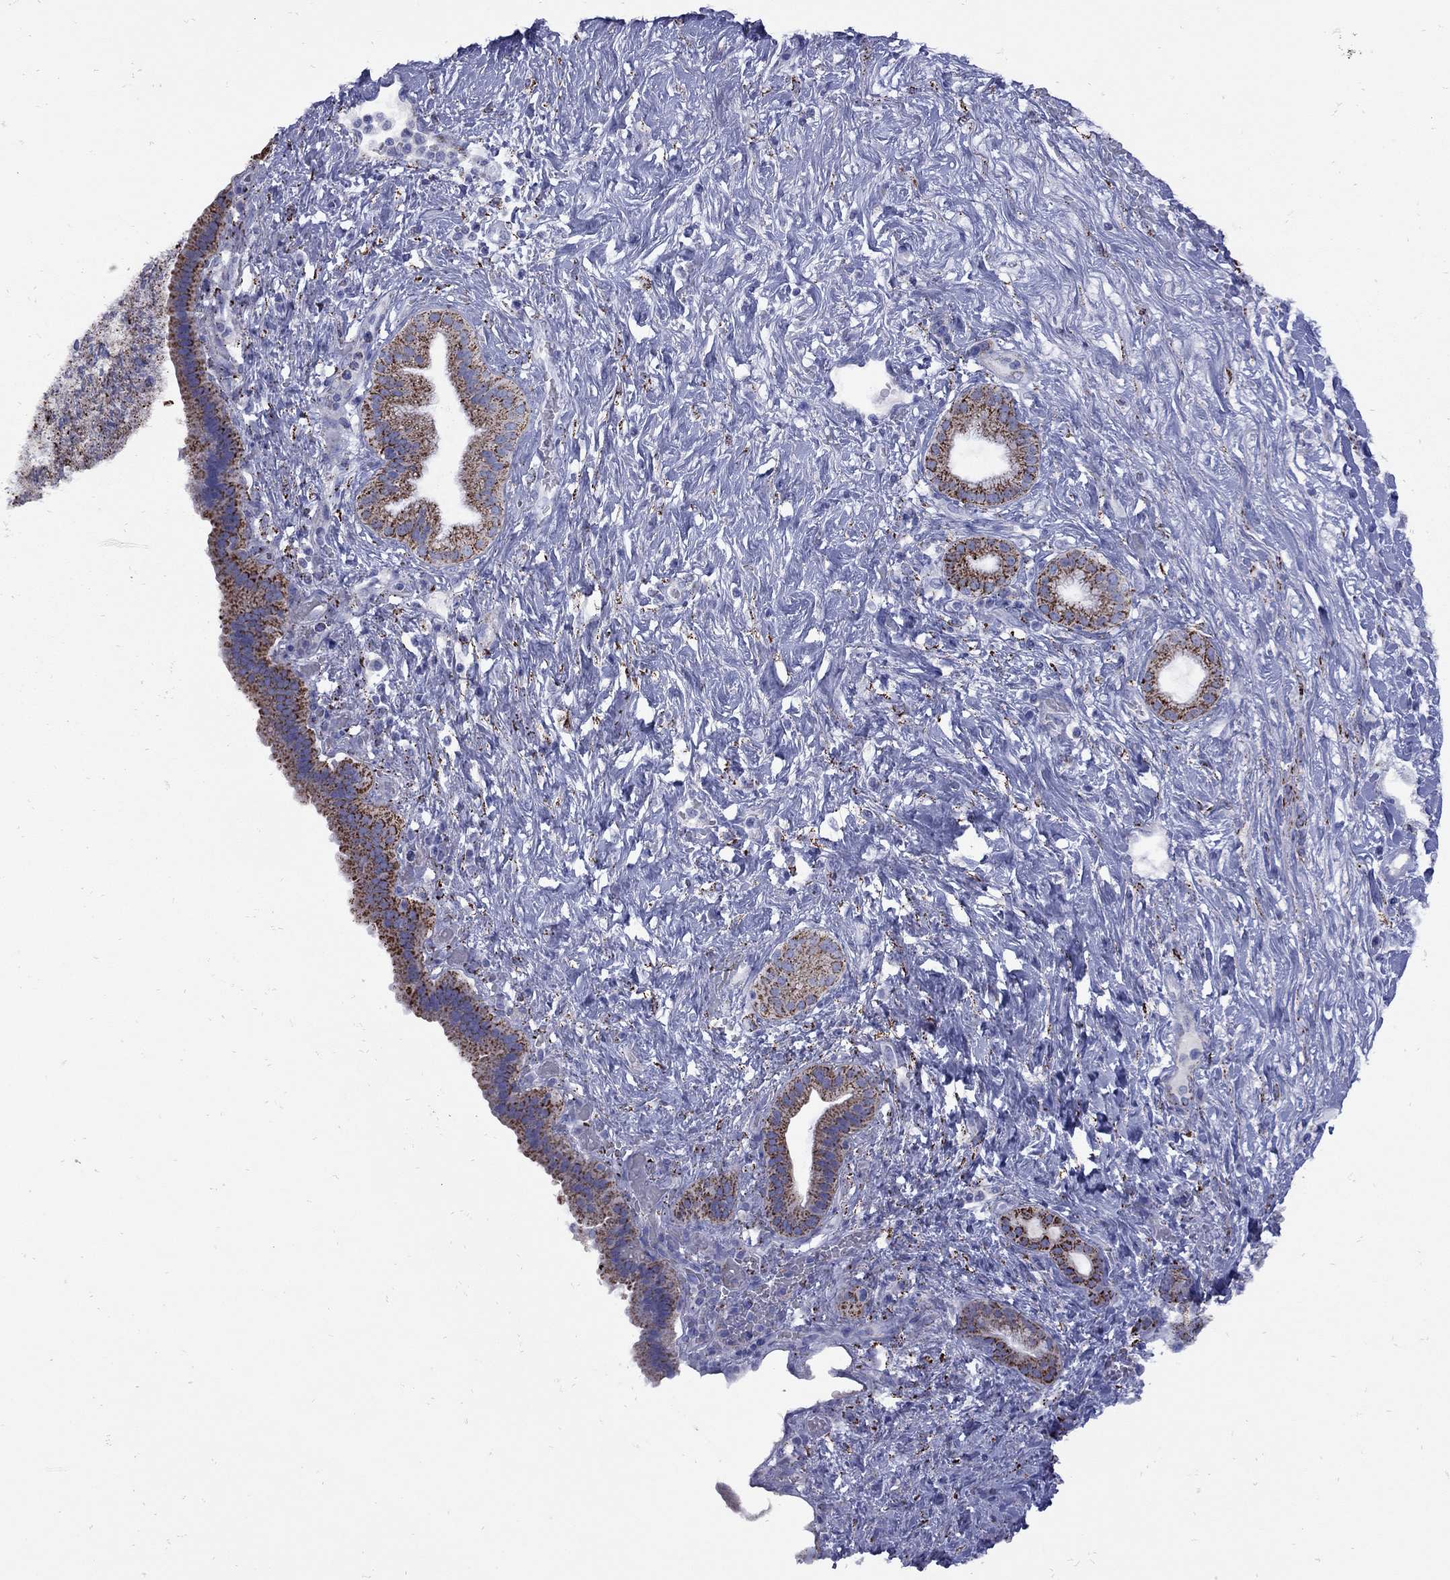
{"staining": {"intensity": "strong", "quantity": "25%-75%", "location": "cytoplasmic/membranous"}, "tissue": "pancreatic cancer", "cell_type": "Tumor cells", "image_type": "cancer", "snomed": [{"axis": "morphology", "description": "Adenocarcinoma, NOS"}, {"axis": "topography", "description": "Pancreas"}], "caption": "Immunohistochemical staining of pancreatic cancer displays strong cytoplasmic/membranous protein staining in approximately 25%-75% of tumor cells.", "gene": "SESTD1", "patient": {"sex": "male", "age": 44}}